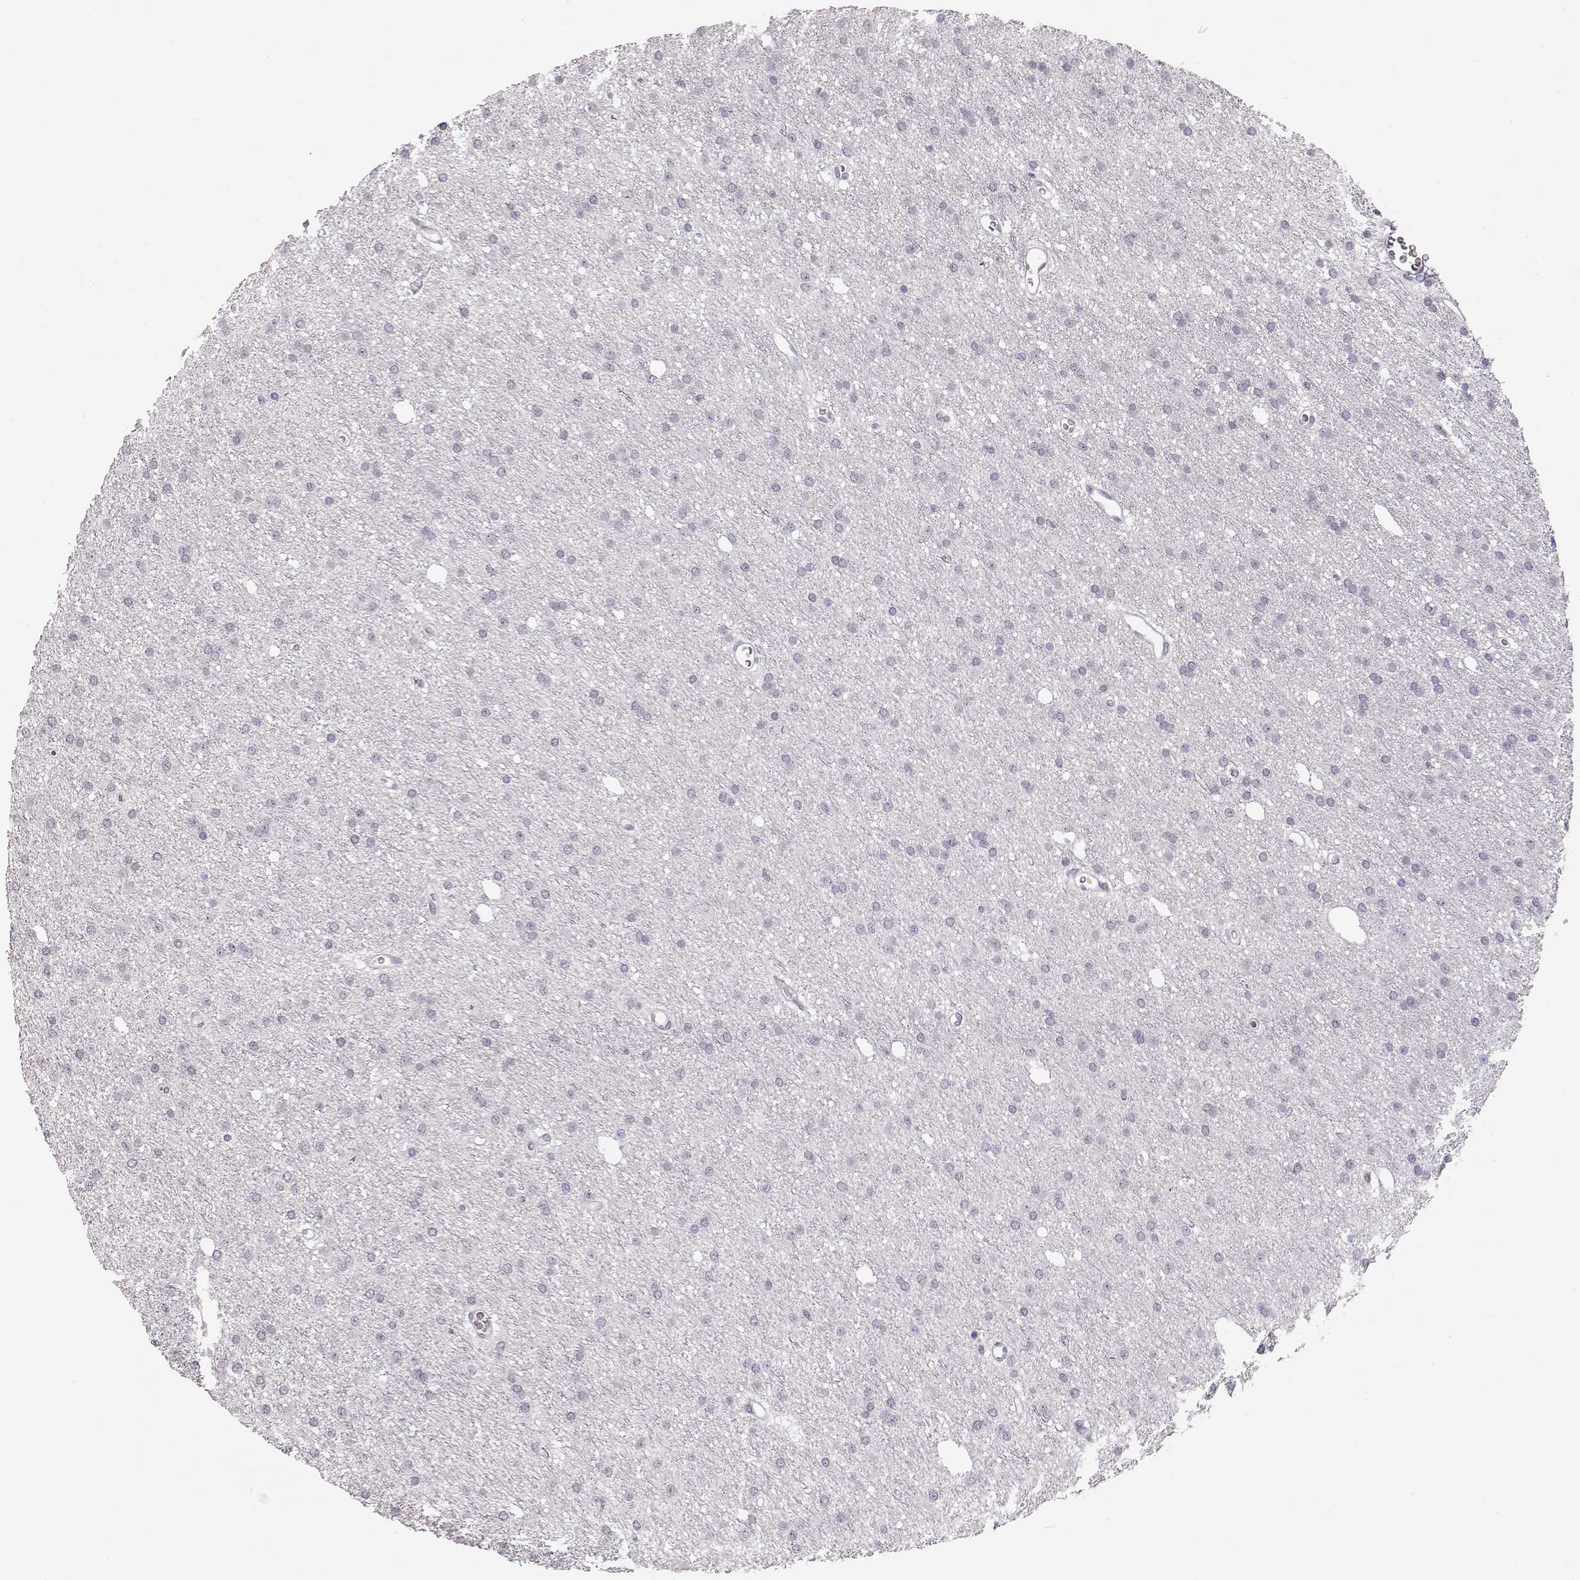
{"staining": {"intensity": "negative", "quantity": "none", "location": "none"}, "tissue": "glioma", "cell_type": "Tumor cells", "image_type": "cancer", "snomed": [{"axis": "morphology", "description": "Glioma, malignant, Low grade"}, {"axis": "topography", "description": "Brain"}], "caption": "This is a photomicrograph of immunohistochemistry staining of glioma, which shows no expression in tumor cells.", "gene": "FAM205A", "patient": {"sex": "male", "age": 27}}